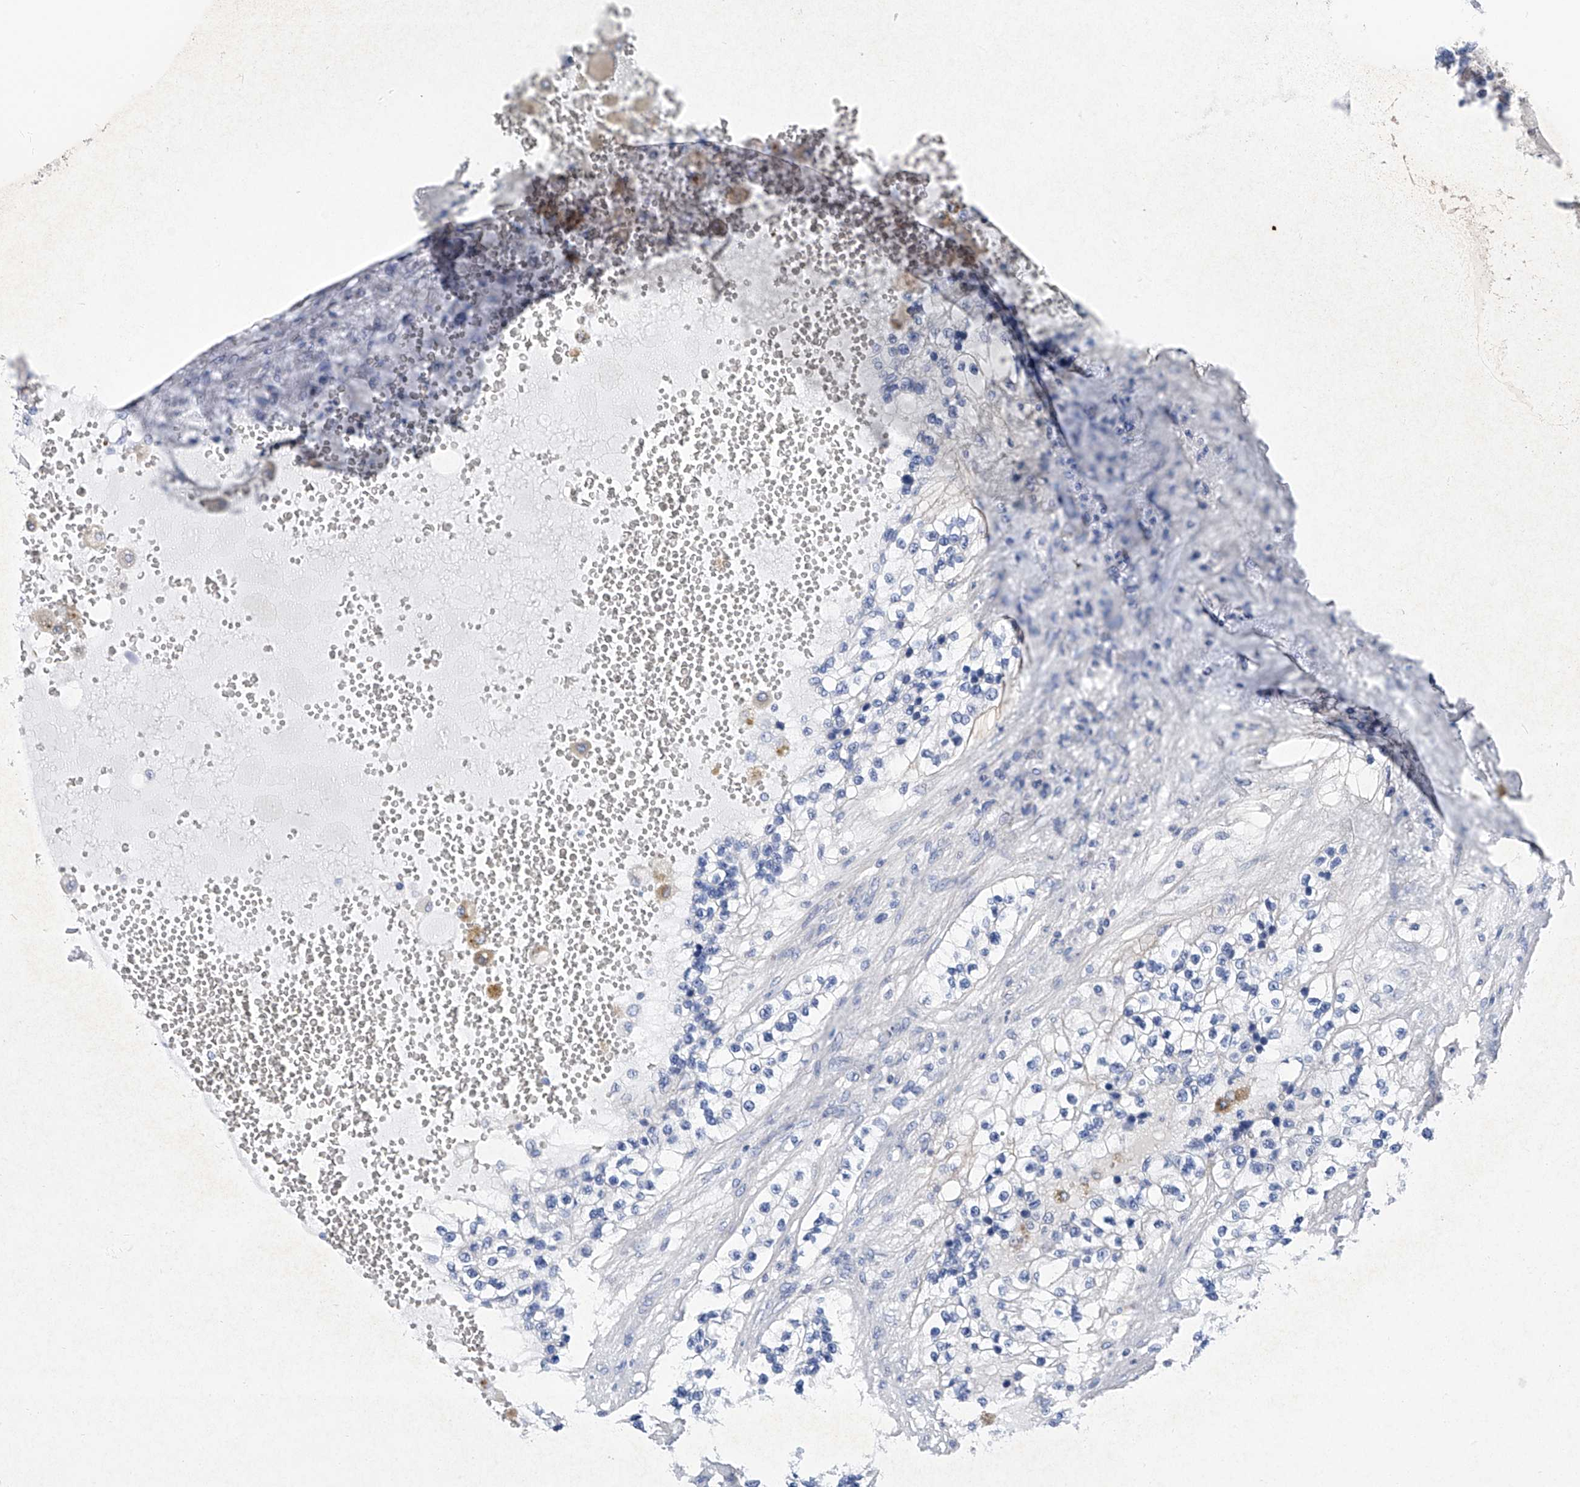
{"staining": {"intensity": "negative", "quantity": "none", "location": "none"}, "tissue": "renal cancer", "cell_type": "Tumor cells", "image_type": "cancer", "snomed": [{"axis": "morphology", "description": "Adenocarcinoma, NOS"}, {"axis": "topography", "description": "Kidney"}], "caption": "Immunohistochemical staining of renal cancer (adenocarcinoma) exhibits no significant expression in tumor cells. The staining was performed using DAB (3,3'-diaminobenzidine) to visualize the protein expression in brown, while the nuclei were stained in blue with hematoxylin (Magnification: 20x).", "gene": "PHF20", "patient": {"sex": "female", "age": 57}}